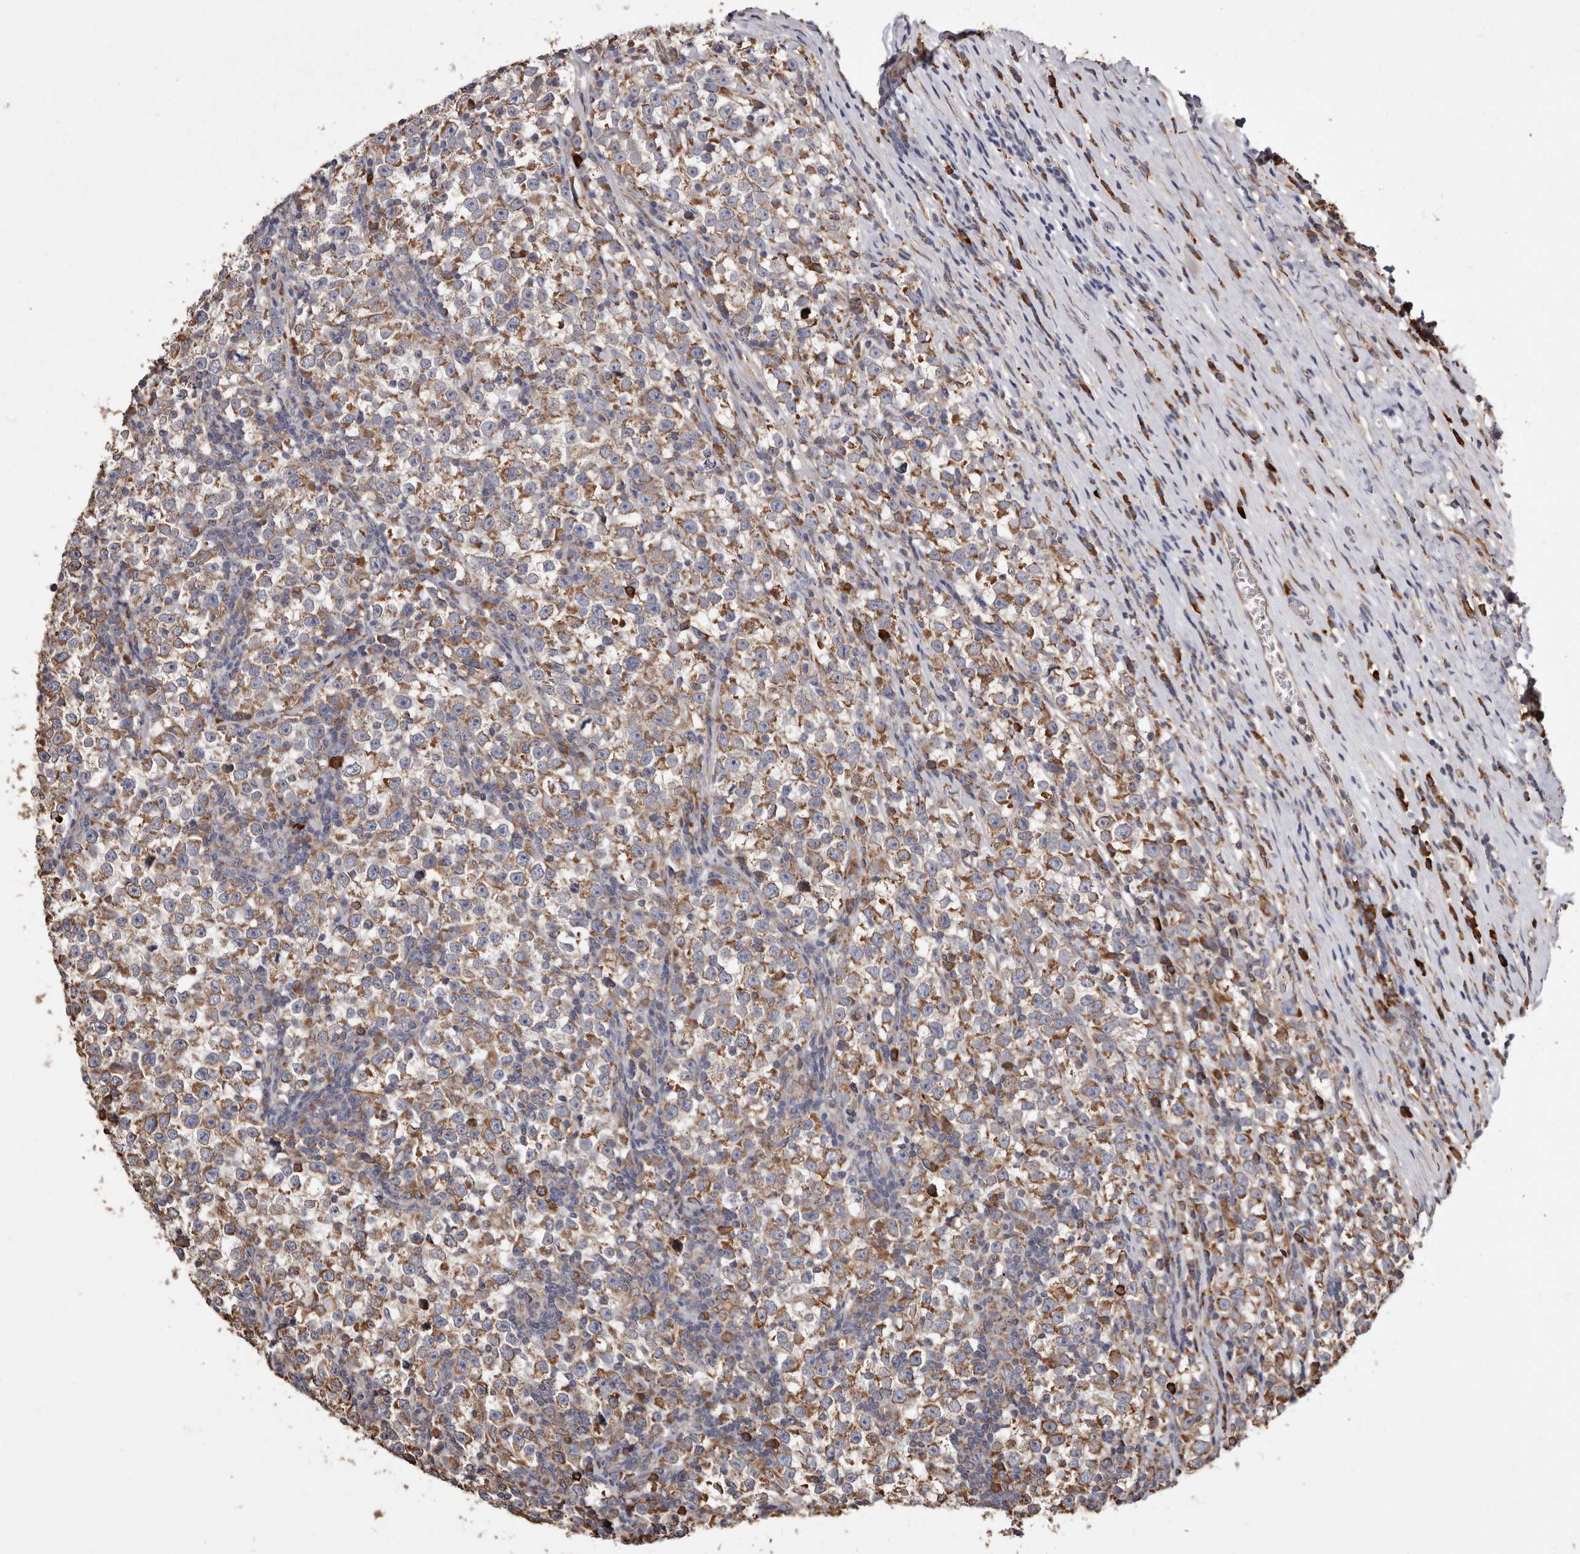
{"staining": {"intensity": "moderate", "quantity": ">75%", "location": "cytoplasmic/membranous"}, "tissue": "testis cancer", "cell_type": "Tumor cells", "image_type": "cancer", "snomed": [{"axis": "morphology", "description": "Normal tissue, NOS"}, {"axis": "morphology", "description": "Seminoma, NOS"}, {"axis": "topography", "description": "Testis"}], "caption": "There is medium levels of moderate cytoplasmic/membranous positivity in tumor cells of seminoma (testis), as demonstrated by immunohistochemical staining (brown color).", "gene": "STEAP2", "patient": {"sex": "male", "age": 43}}